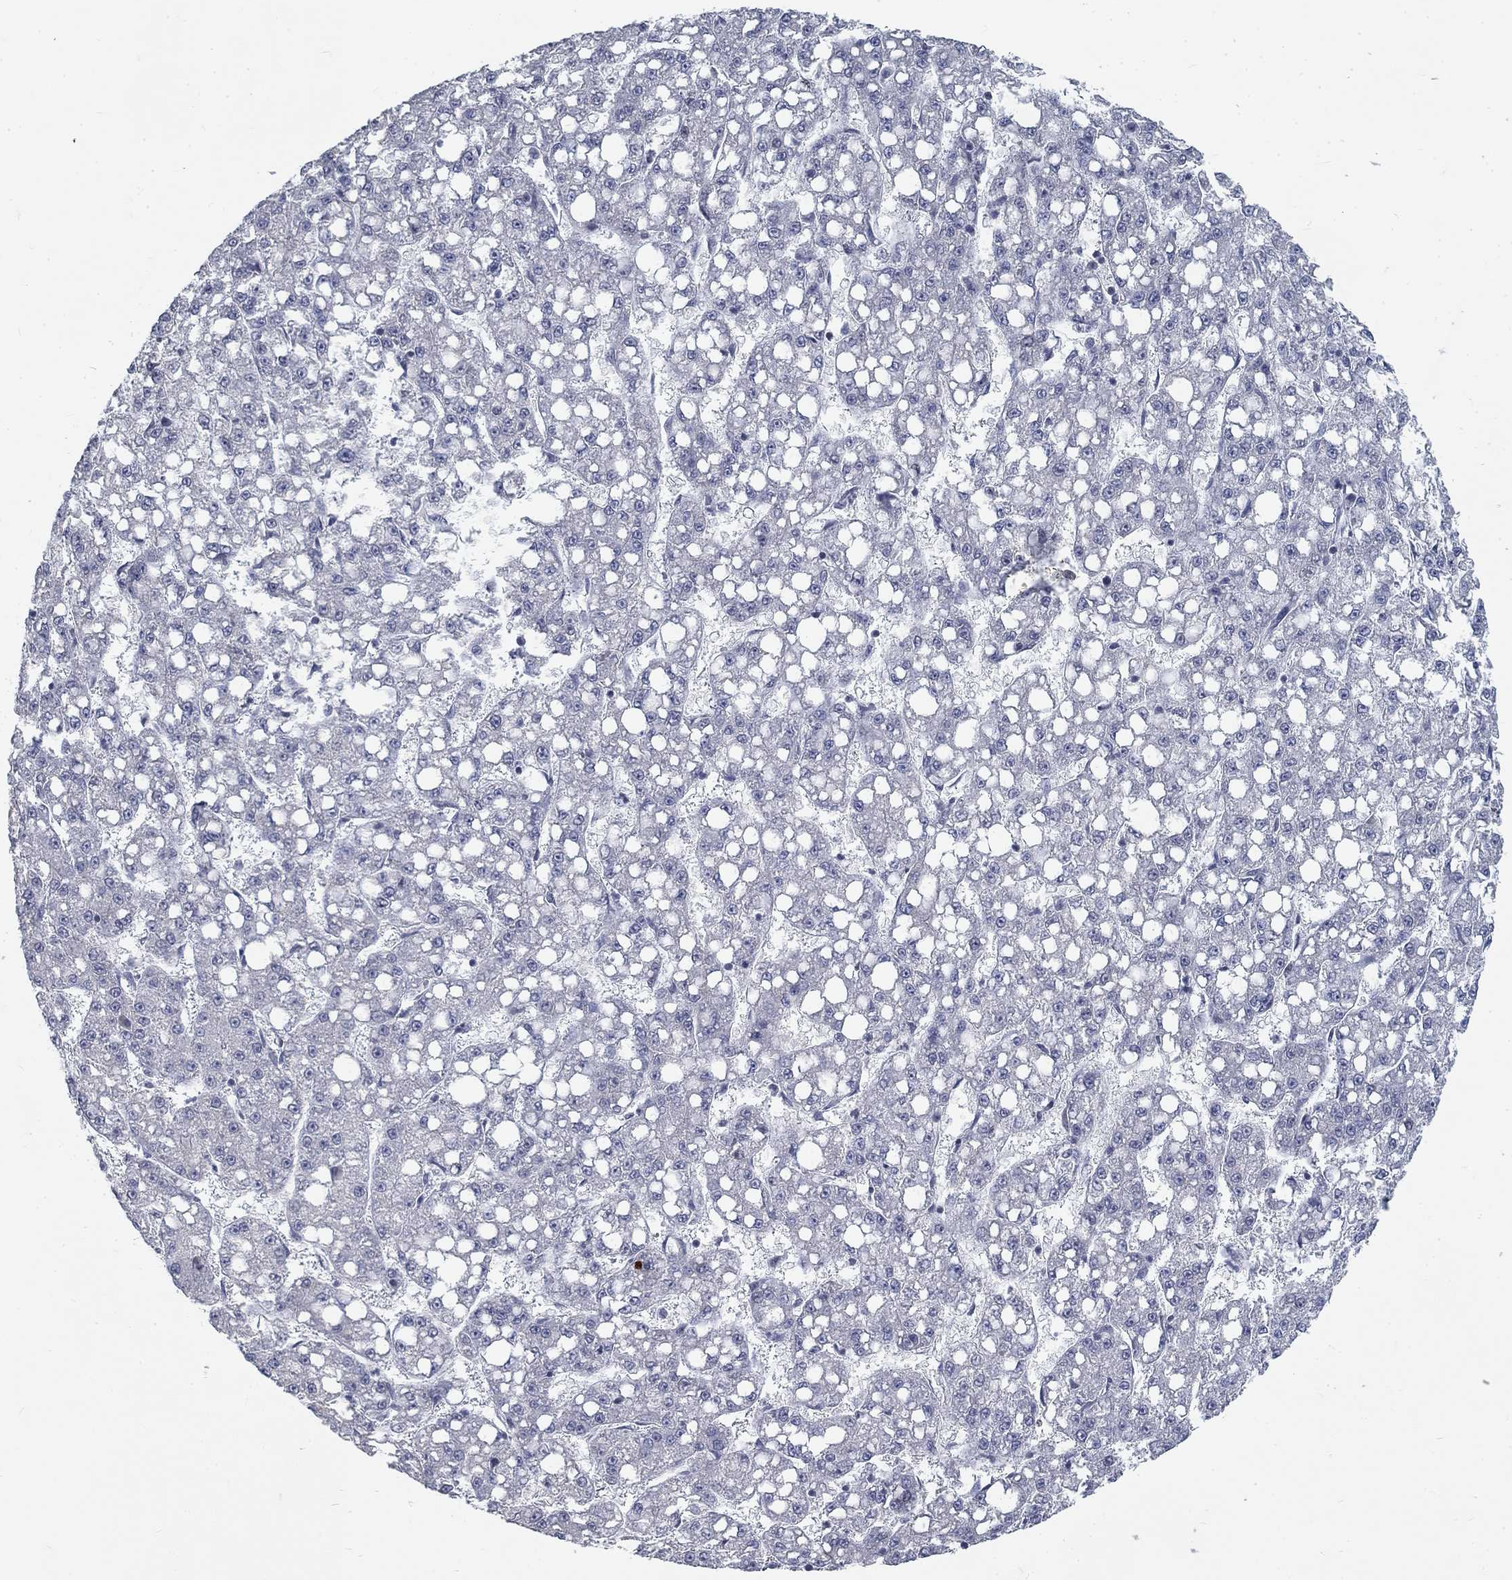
{"staining": {"intensity": "negative", "quantity": "none", "location": "none"}, "tissue": "liver cancer", "cell_type": "Tumor cells", "image_type": "cancer", "snomed": [{"axis": "morphology", "description": "Carcinoma, Hepatocellular, NOS"}, {"axis": "topography", "description": "Liver"}], "caption": "Tumor cells show no significant staining in liver cancer (hepatocellular carcinoma). Brightfield microscopy of immunohistochemistry (IHC) stained with DAB (3,3'-diaminobenzidine) (brown) and hematoxylin (blue), captured at high magnification.", "gene": "ATP1A3", "patient": {"sex": "female", "age": 65}}